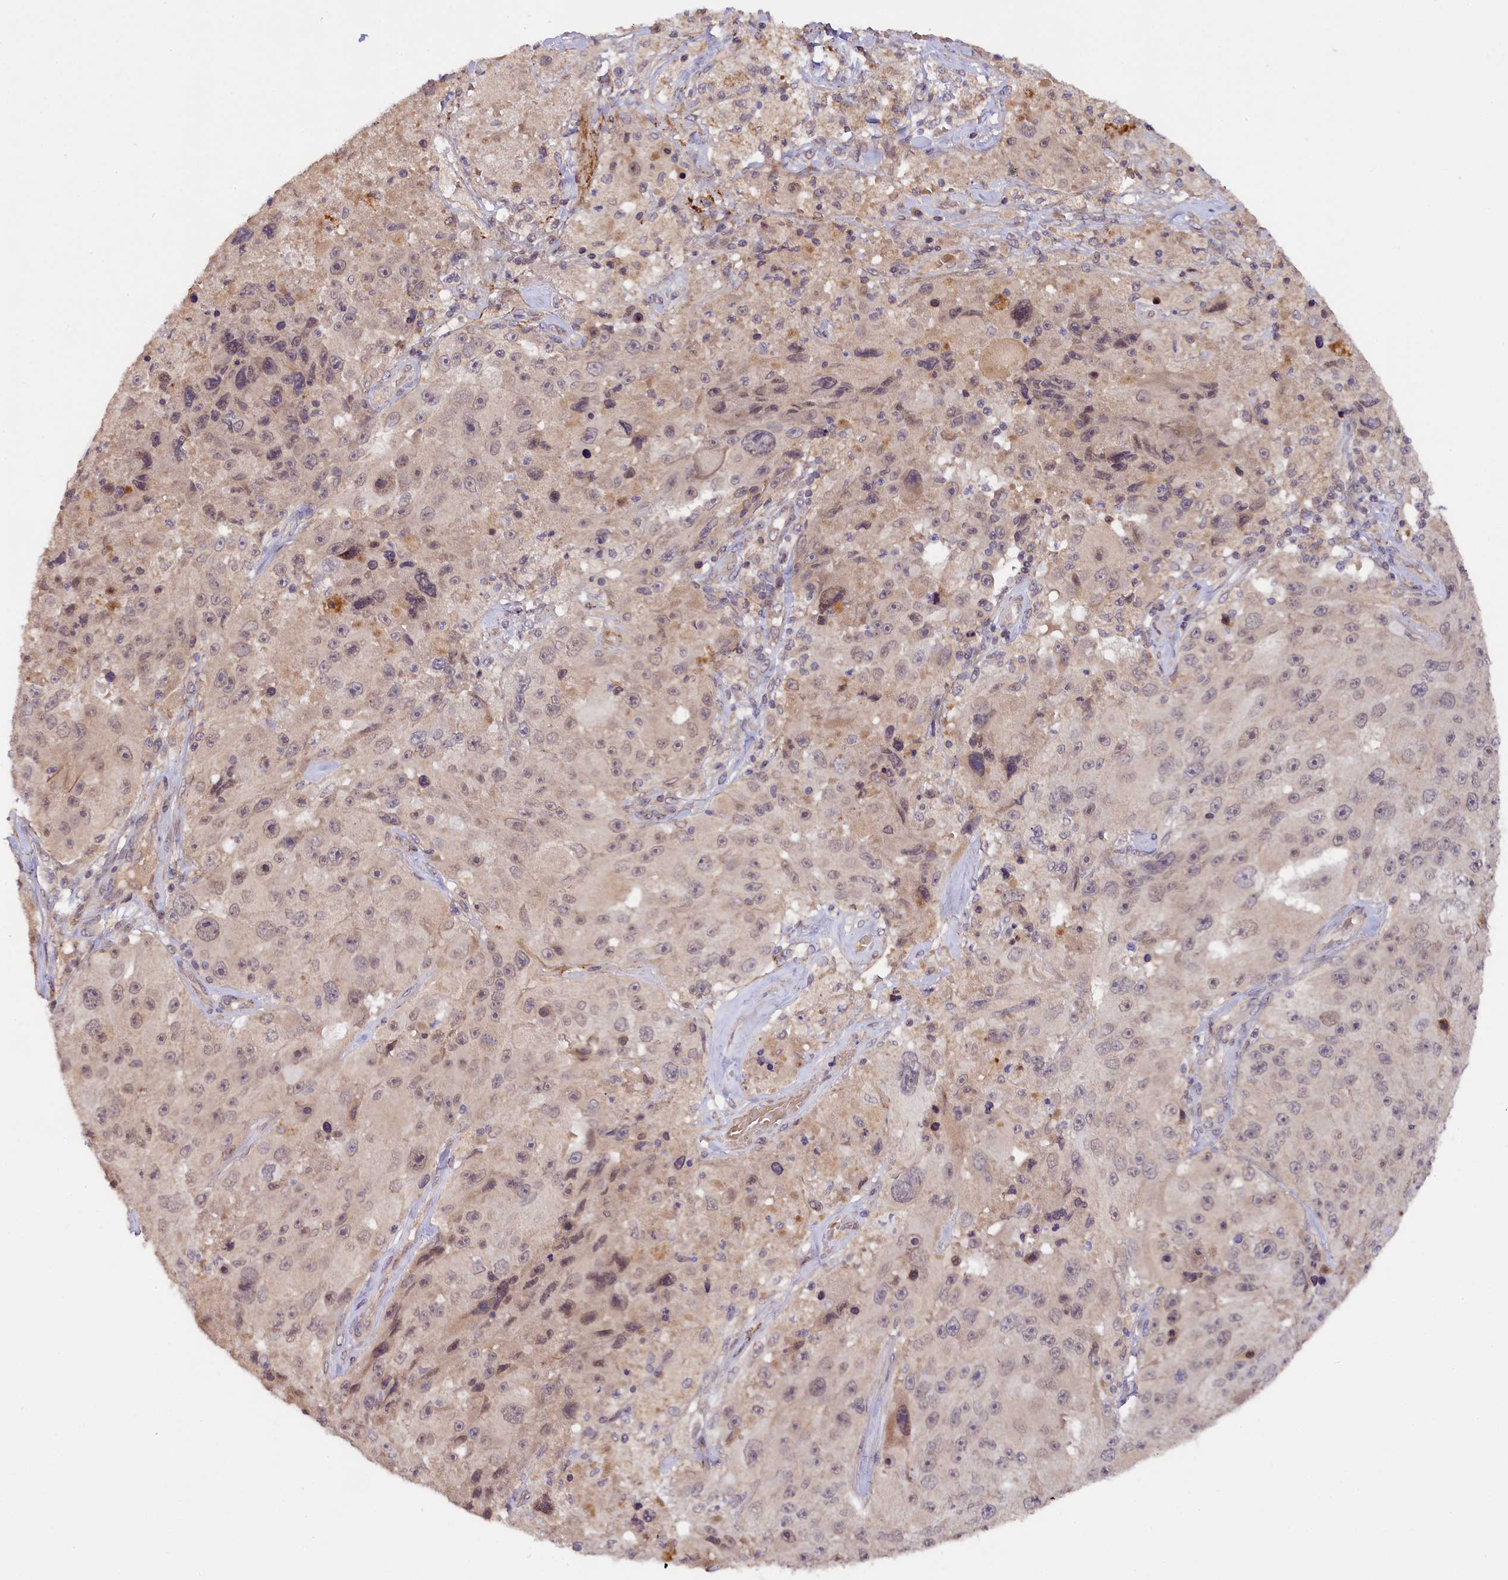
{"staining": {"intensity": "weak", "quantity": "25%-75%", "location": "nuclear"}, "tissue": "melanoma", "cell_type": "Tumor cells", "image_type": "cancer", "snomed": [{"axis": "morphology", "description": "Malignant melanoma, Metastatic site"}, {"axis": "topography", "description": "Lymph node"}], "caption": "Immunohistochemistry (IHC) (DAB) staining of malignant melanoma (metastatic site) reveals weak nuclear protein positivity in about 25%-75% of tumor cells.", "gene": "ZNF480", "patient": {"sex": "male", "age": 62}}